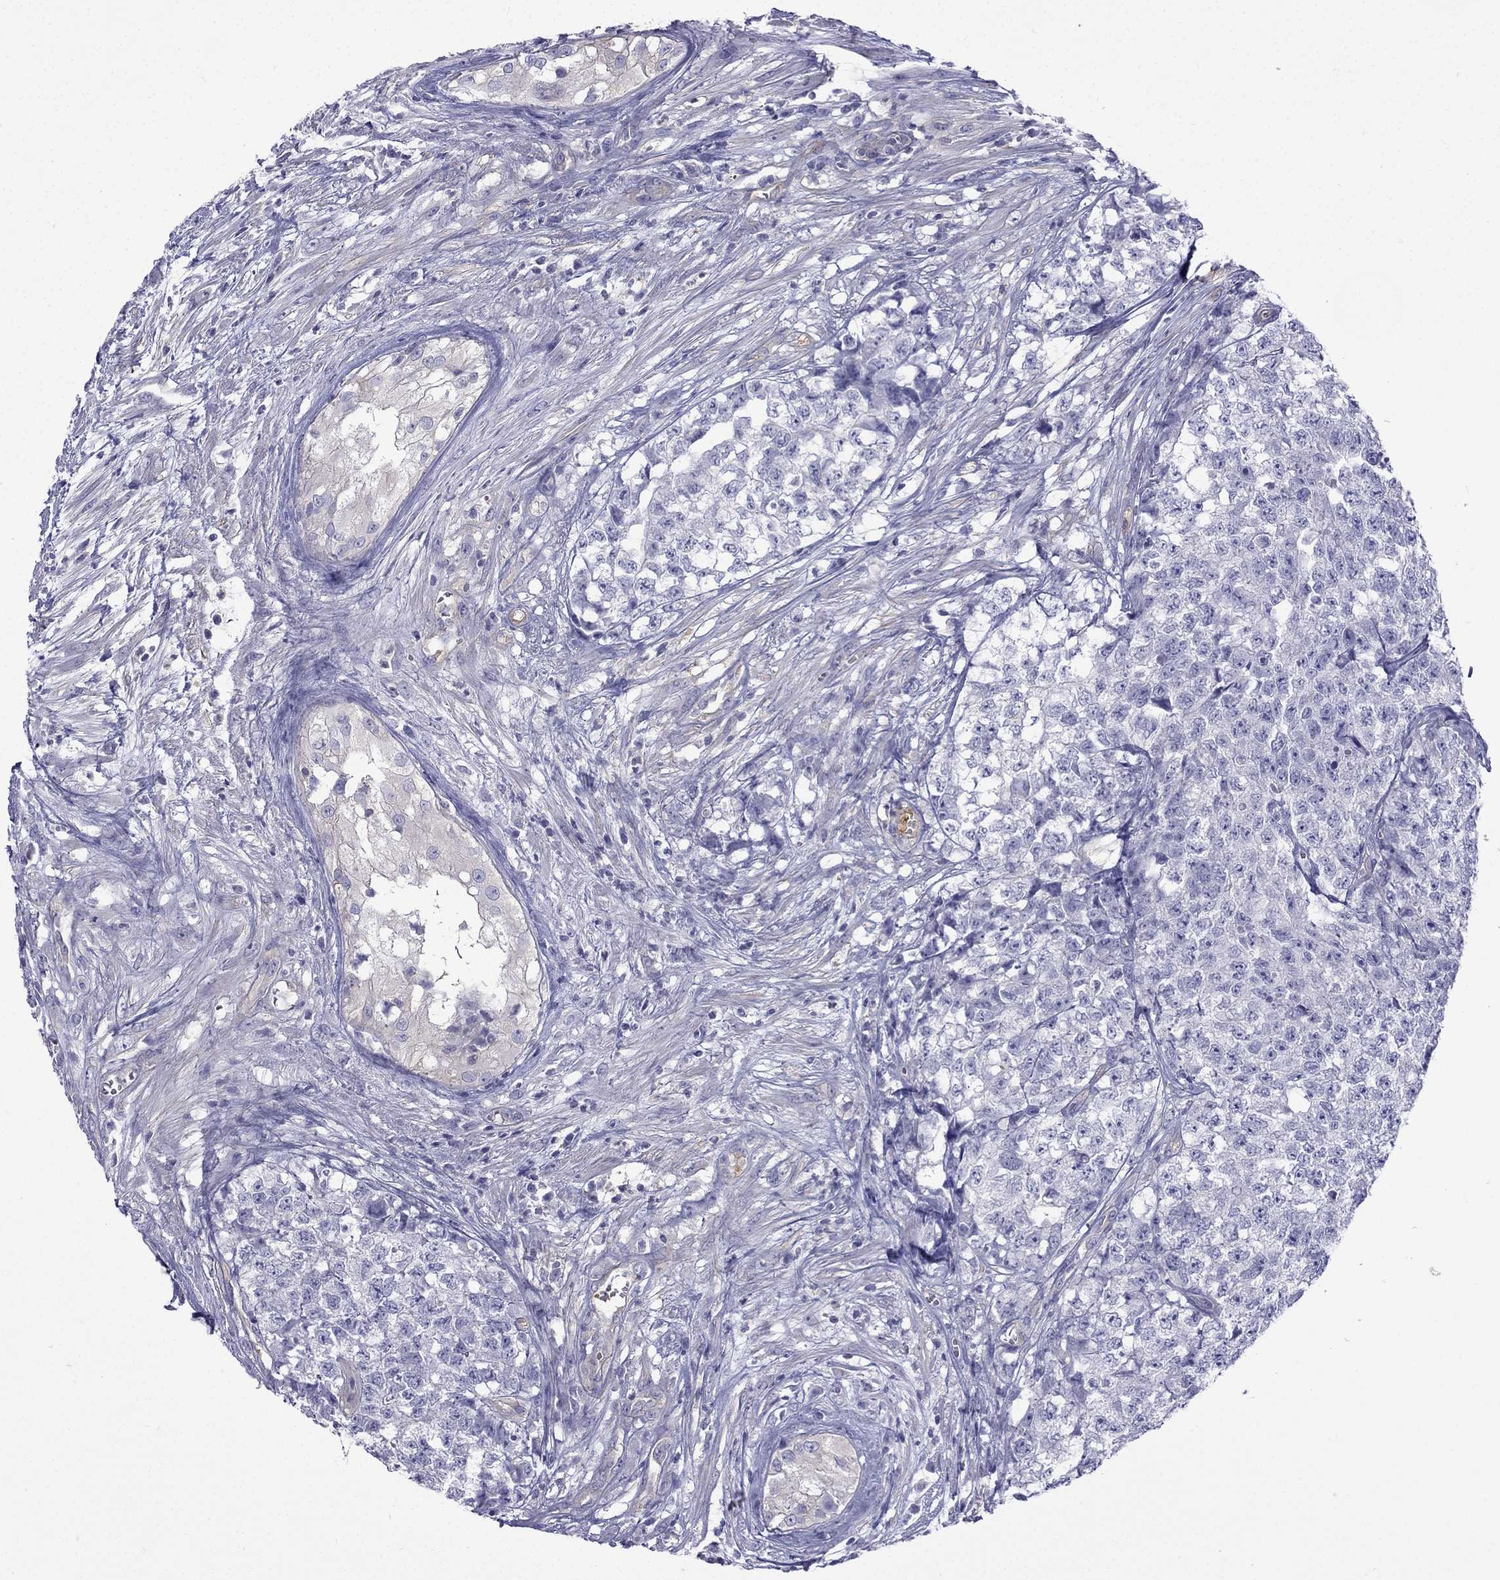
{"staining": {"intensity": "negative", "quantity": "none", "location": "none"}, "tissue": "testis cancer", "cell_type": "Tumor cells", "image_type": "cancer", "snomed": [{"axis": "morphology", "description": "Seminoma, NOS"}, {"axis": "morphology", "description": "Carcinoma, Embryonal, NOS"}, {"axis": "topography", "description": "Testis"}], "caption": "Testis seminoma stained for a protein using immunohistochemistry (IHC) exhibits no staining tumor cells.", "gene": "GJA8", "patient": {"sex": "male", "age": 22}}